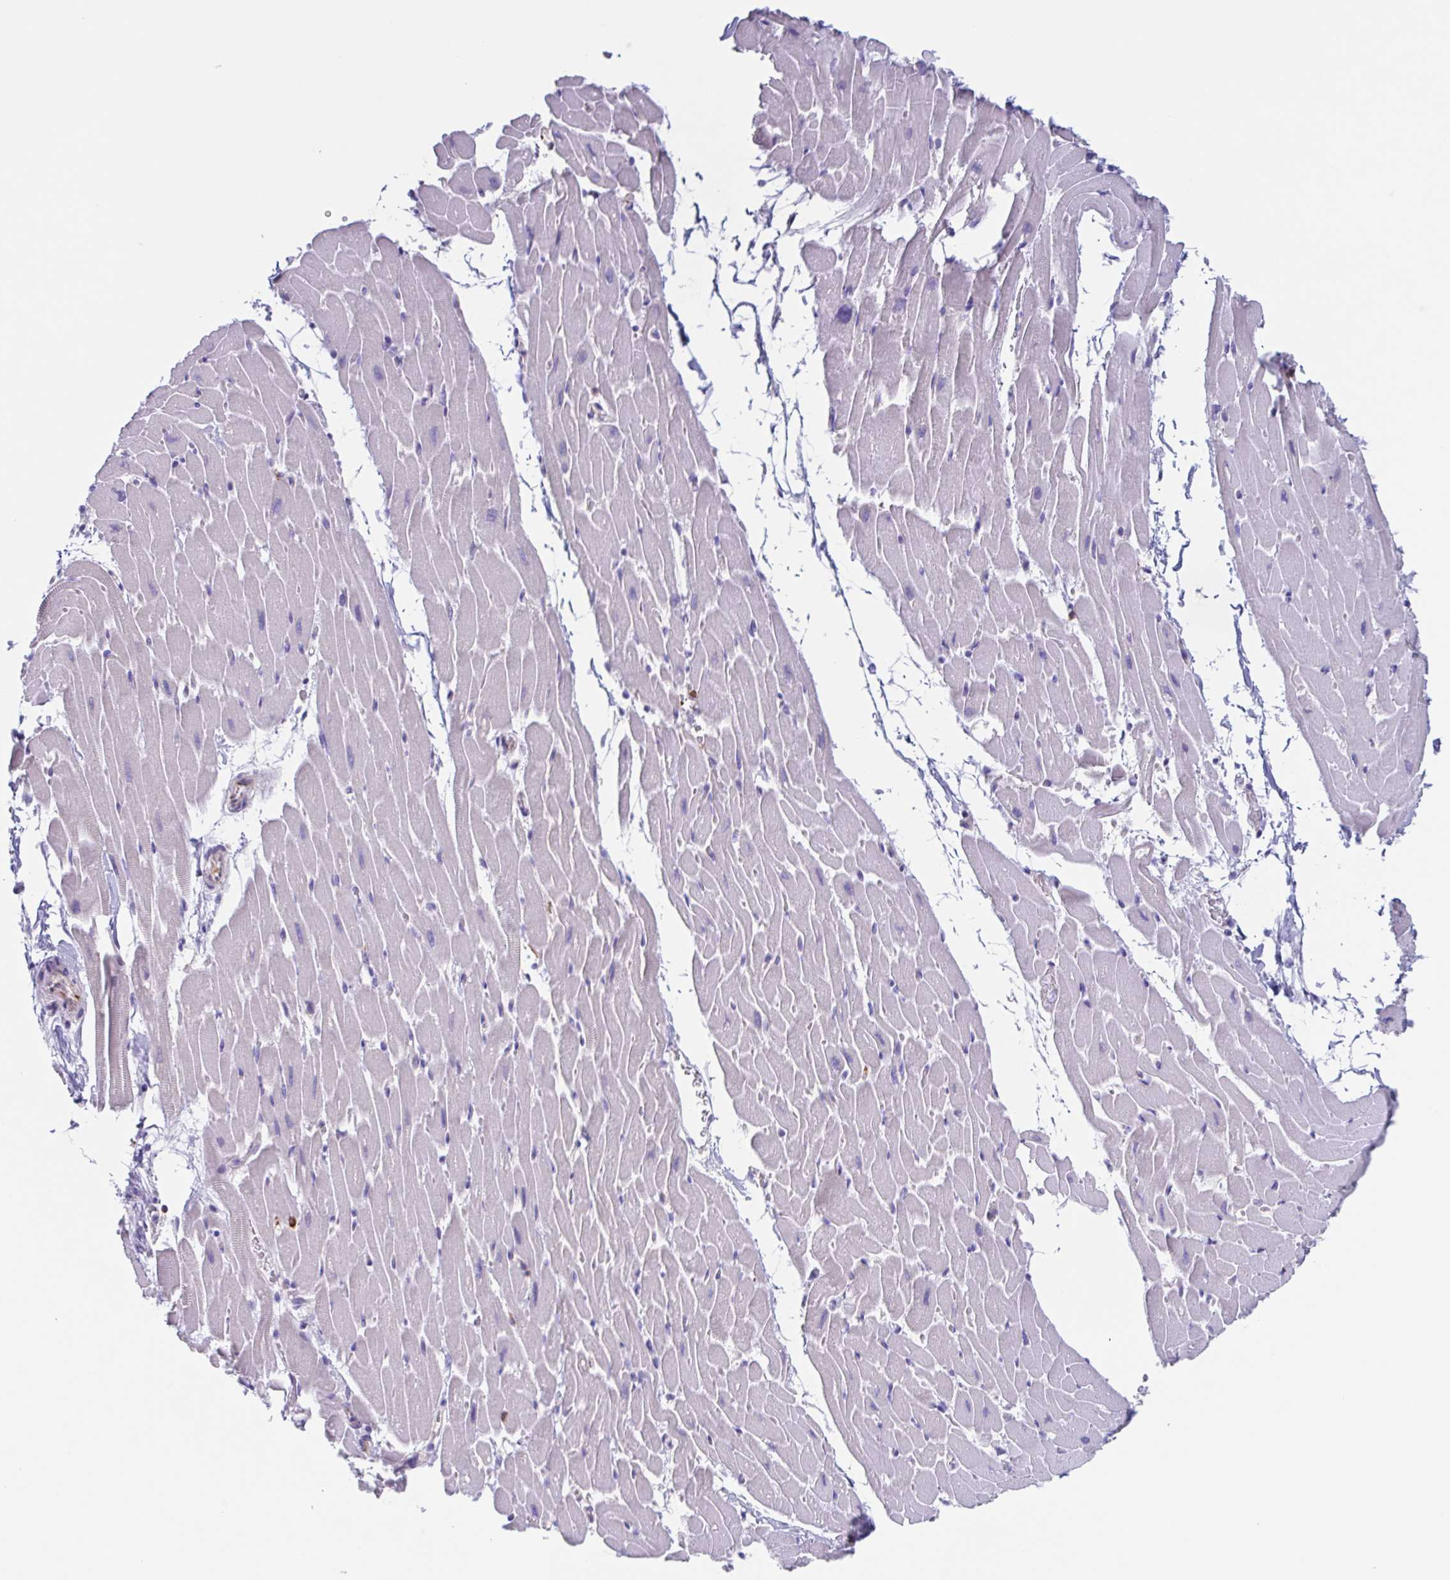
{"staining": {"intensity": "negative", "quantity": "none", "location": "none"}, "tissue": "heart muscle", "cell_type": "Cardiomyocytes", "image_type": "normal", "snomed": [{"axis": "morphology", "description": "Normal tissue, NOS"}, {"axis": "topography", "description": "Heart"}], "caption": "Heart muscle stained for a protein using immunohistochemistry (IHC) demonstrates no positivity cardiomyocytes.", "gene": "TPD52", "patient": {"sex": "male", "age": 37}}